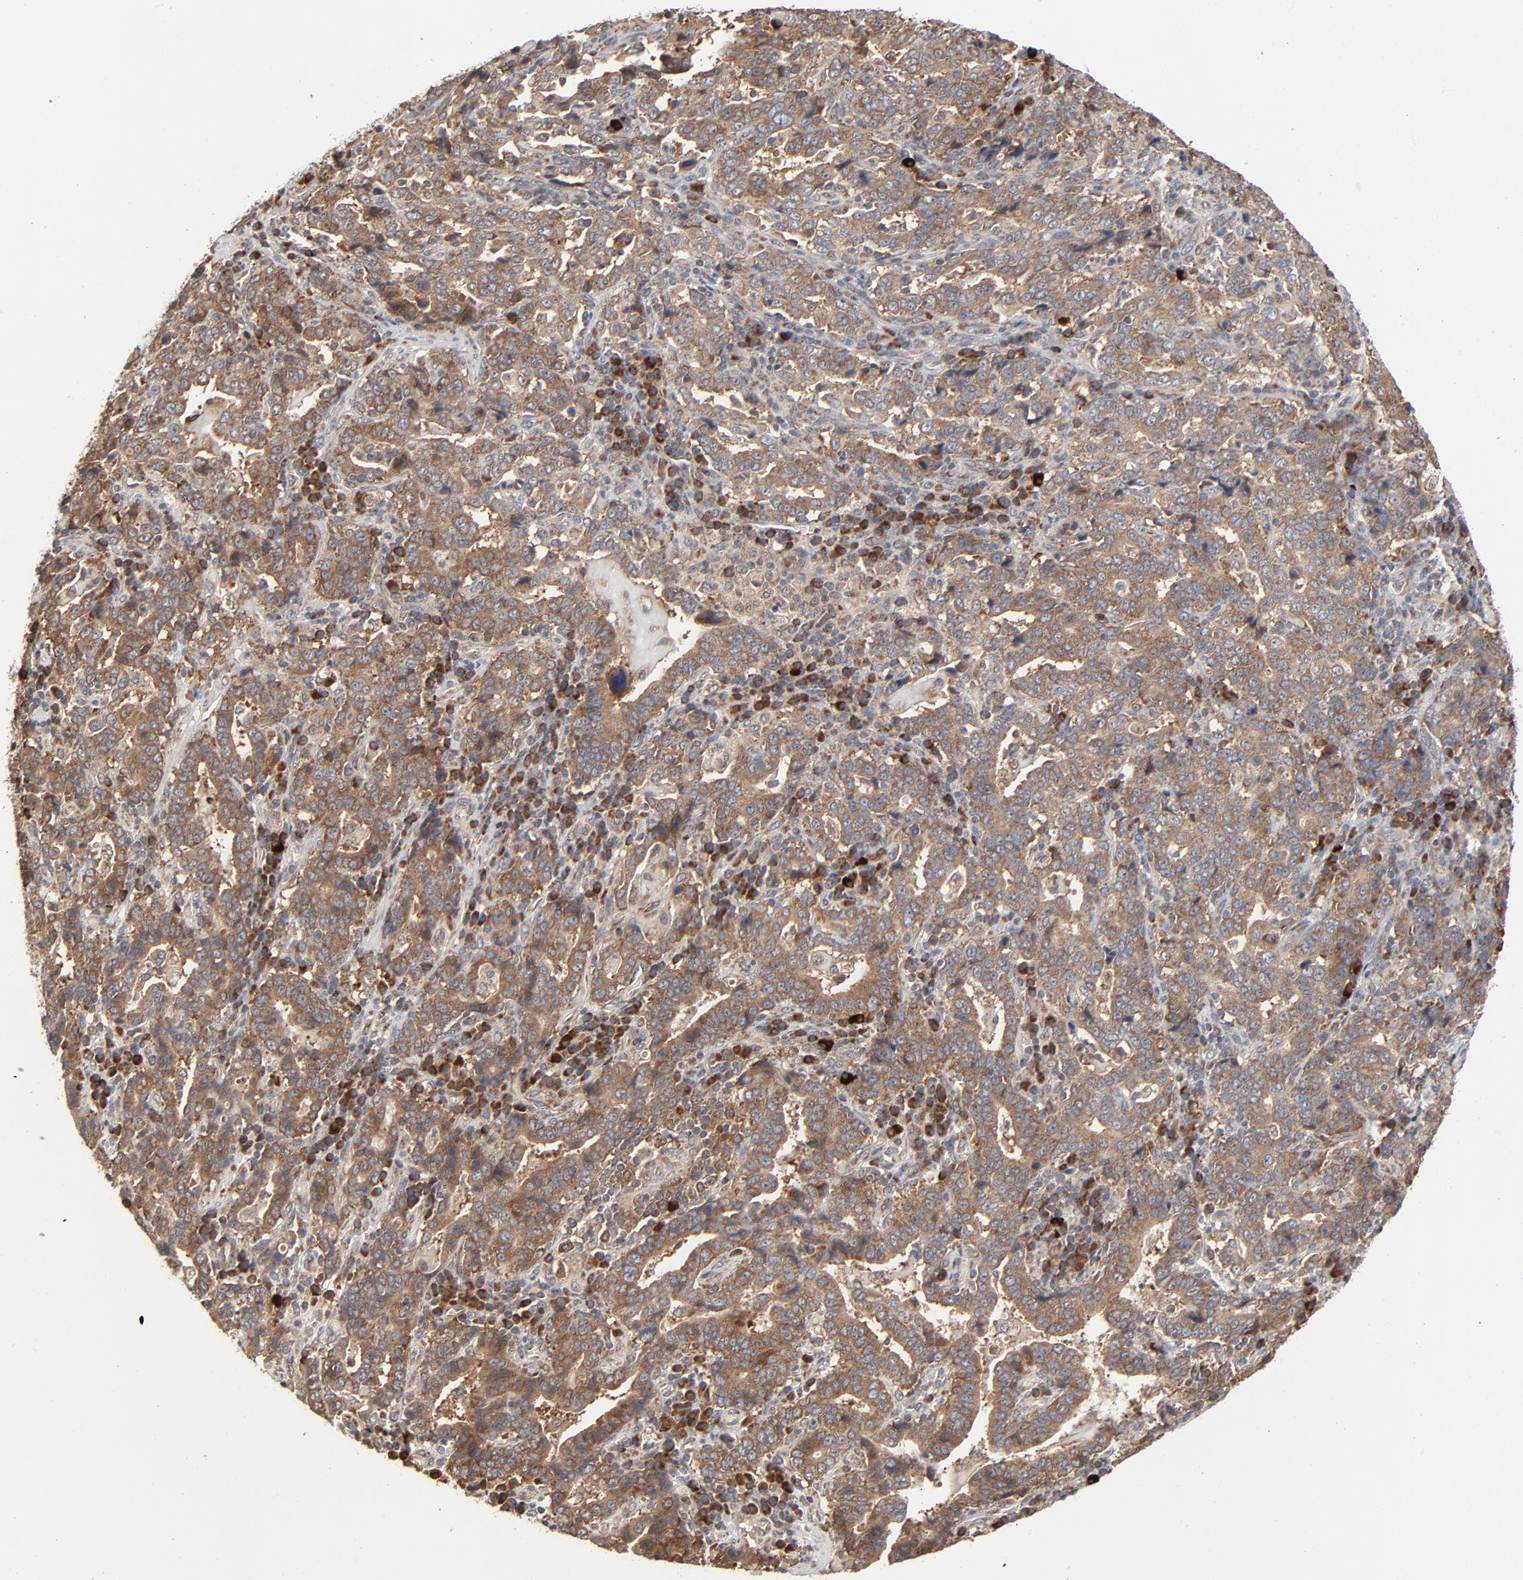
{"staining": {"intensity": "moderate", "quantity": ">75%", "location": "cytoplasmic/membranous"}, "tissue": "stomach cancer", "cell_type": "Tumor cells", "image_type": "cancer", "snomed": [{"axis": "morphology", "description": "Normal tissue, NOS"}, {"axis": "morphology", "description": "Adenocarcinoma, NOS"}, {"axis": "topography", "description": "Stomach, upper"}, {"axis": "topography", "description": "Stomach"}], "caption": "Immunohistochemistry (DAB) staining of human adenocarcinoma (stomach) shows moderate cytoplasmic/membranous protein positivity in about >75% of tumor cells.", "gene": "ABLIM3", "patient": {"sex": "male", "age": 59}}